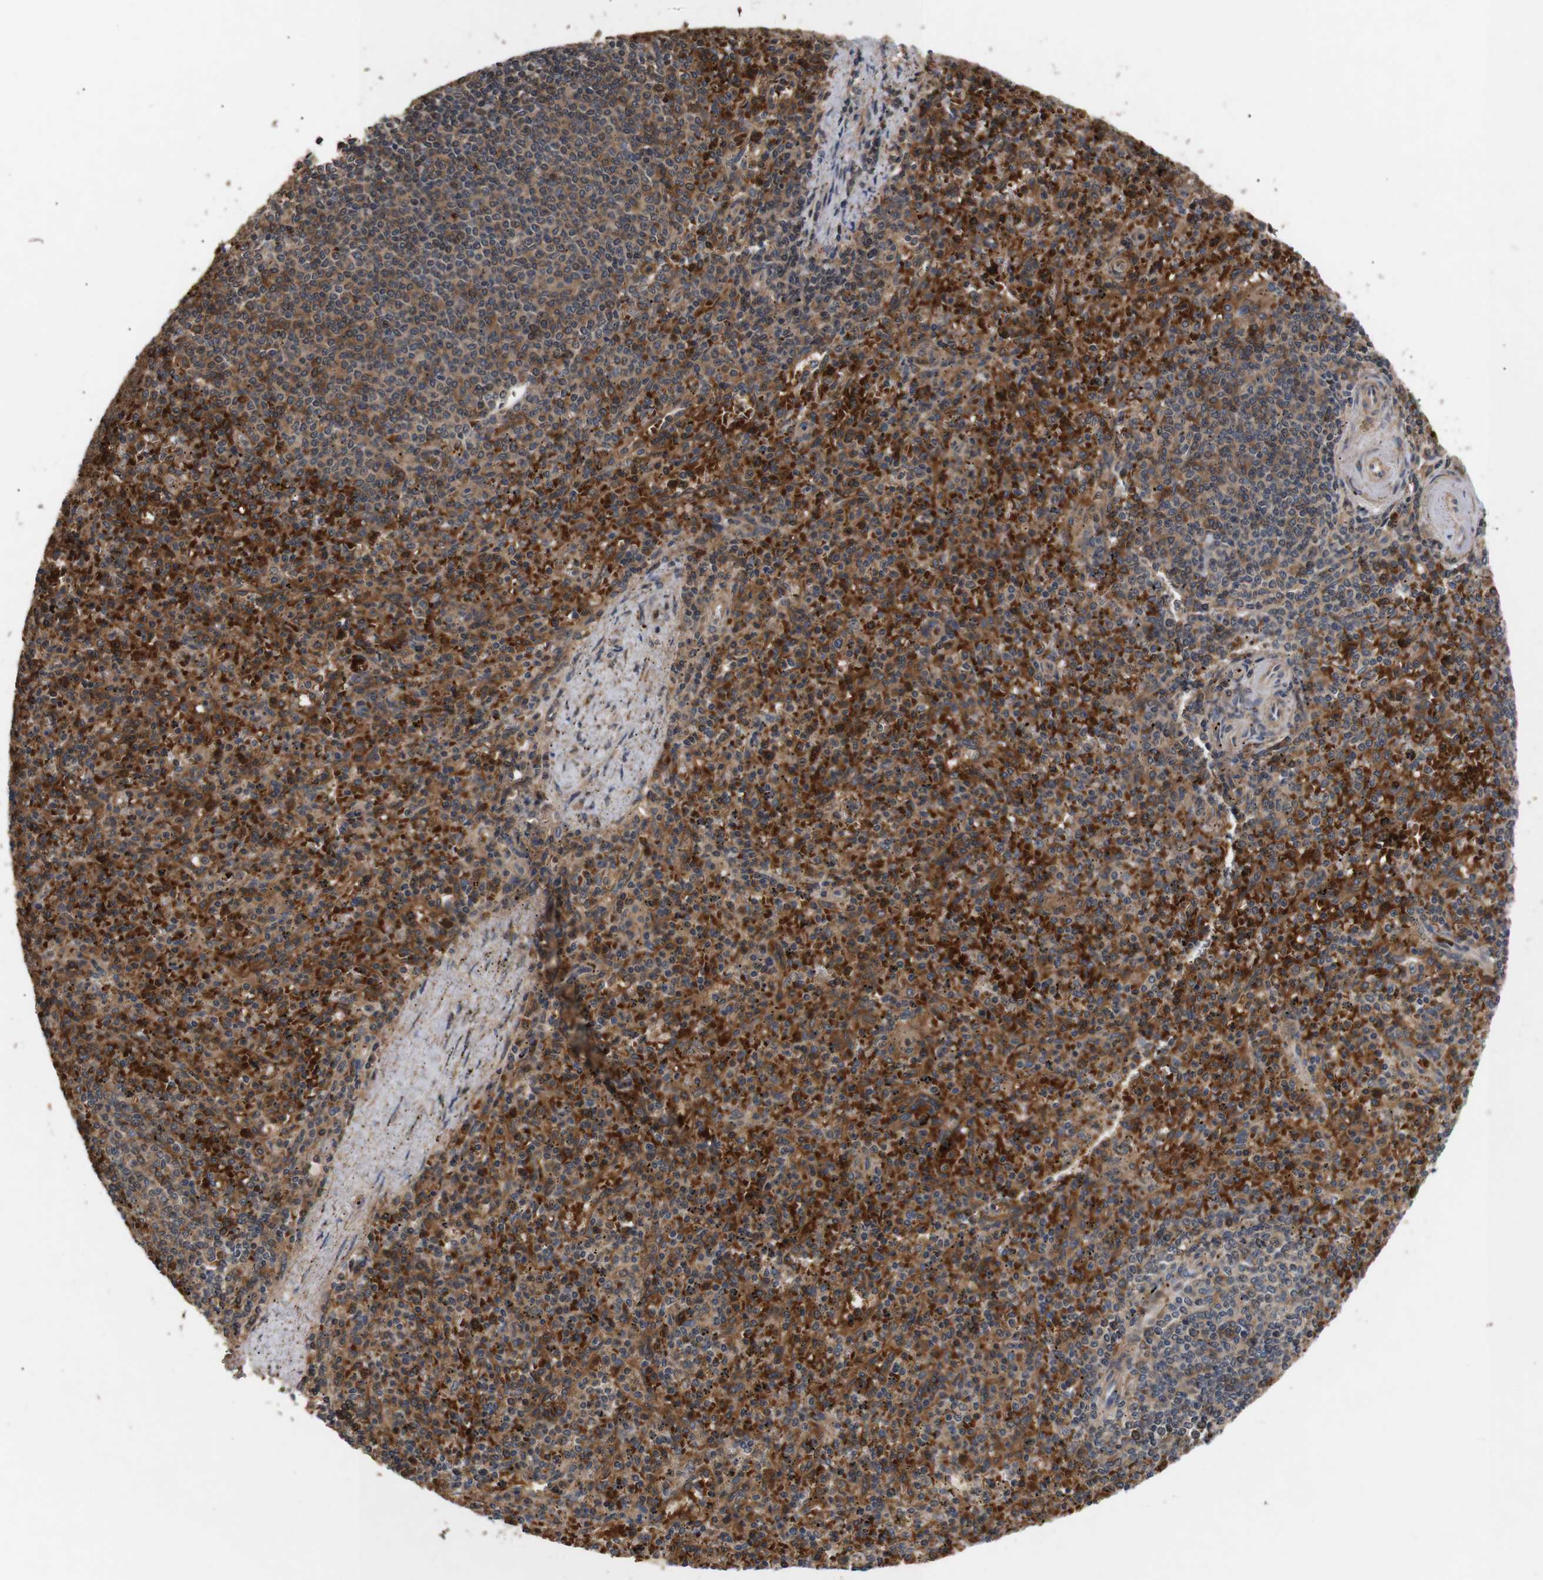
{"staining": {"intensity": "strong", "quantity": ">75%", "location": "cytoplasmic/membranous"}, "tissue": "spleen", "cell_type": "Cells in red pulp", "image_type": "normal", "snomed": [{"axis": "morphology", "description": "Normal tissue, NOS"}, {"axis": "topography", "description": "Spleen"}], "caption": "IHC photomicrograph of benign spleen: spleen stained using immunohistochemistry shows high levels of strong protein expression localized specifically in the cytoplasmic/membranous of cells in red pulp, appearing as a cytoplasmic/membranous brown color.", "gene": "DDR1", "patient": {"sex": "male", "age": 72}}